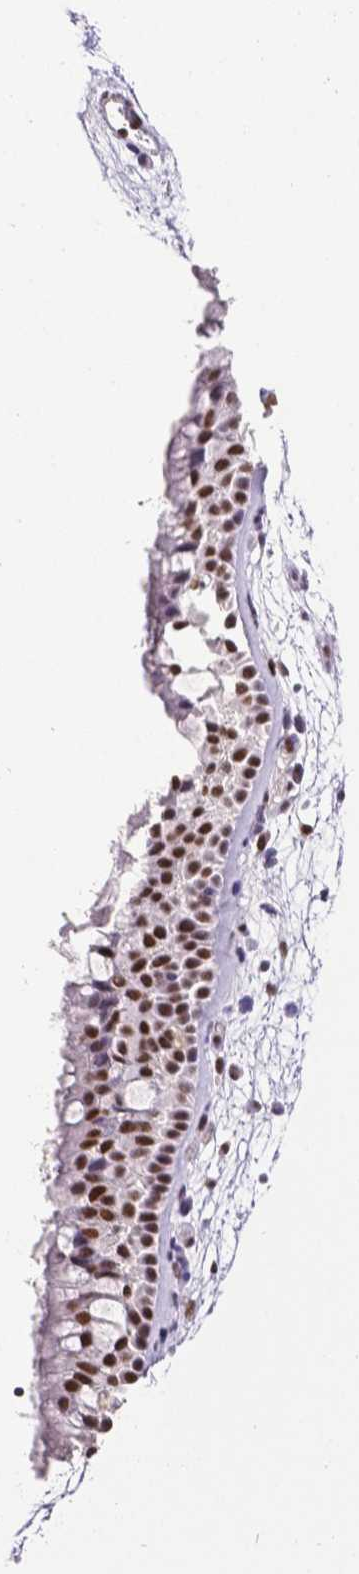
{"staining": {"intensity": "strong", "quantity": ">75%", "location": "nuclear"}, "tissue": "nasopharynx", "cell_type": "Respiratory epithelial cells", "image_type": "normal", "snomed": [{"axis": "morphology", "description": "Normal tissue, NOS"}, {"axis": "topography", "description": "Nasopharynx"}], "caption": "The histopathology image displays immunohistochemical staining of unremarkable nasopharynx. There is strong nuclear expression is identified in approximately >75% of respiratory epithelial cells.", "gene": "REST", "patient": {"sex": "male", "age": 68}}